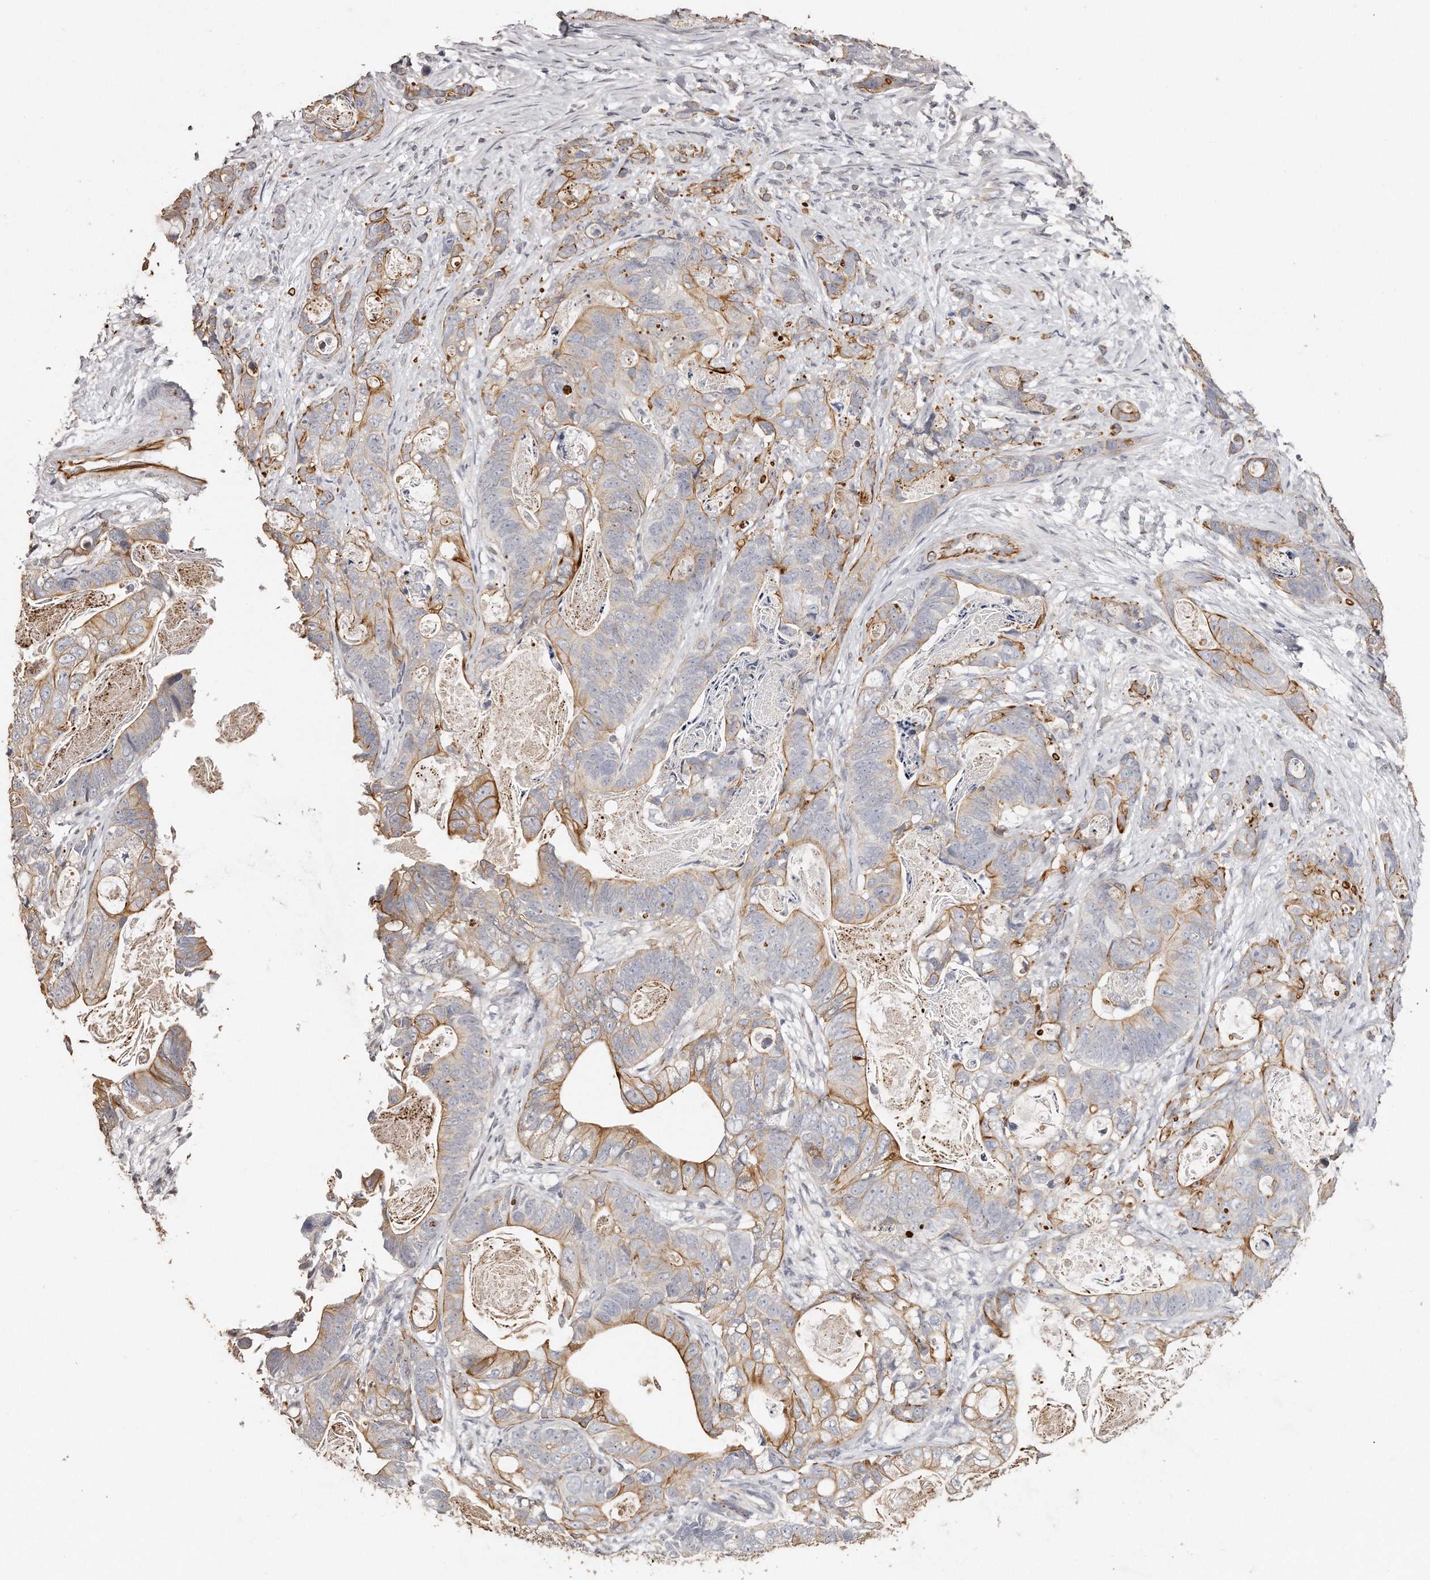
{"staining": {"intensity": "moderate", "quantity": "25%-75%", "location": "cytoplasmic/membranous"}, "tissue": "stomach cancer", "cell_type": "Tumor cells", "image_type": "cancer", "snomed": [{"axis": "morphology", "description": "Normal tissue, NOS"}, {"axis": "morphology", "description": "Adenocarcinoma, NOS"}, {"axis": "topography", "description": "Stomach"}], "caption": "The image reveals staining of stomach cancer (adenocarcinoma), revealing moderate cytoplasmic/membranous protein expression (brown color) within tumor cells.", "gene": "ZYG11A", "patient": {"sex": "female", "age": 89}}